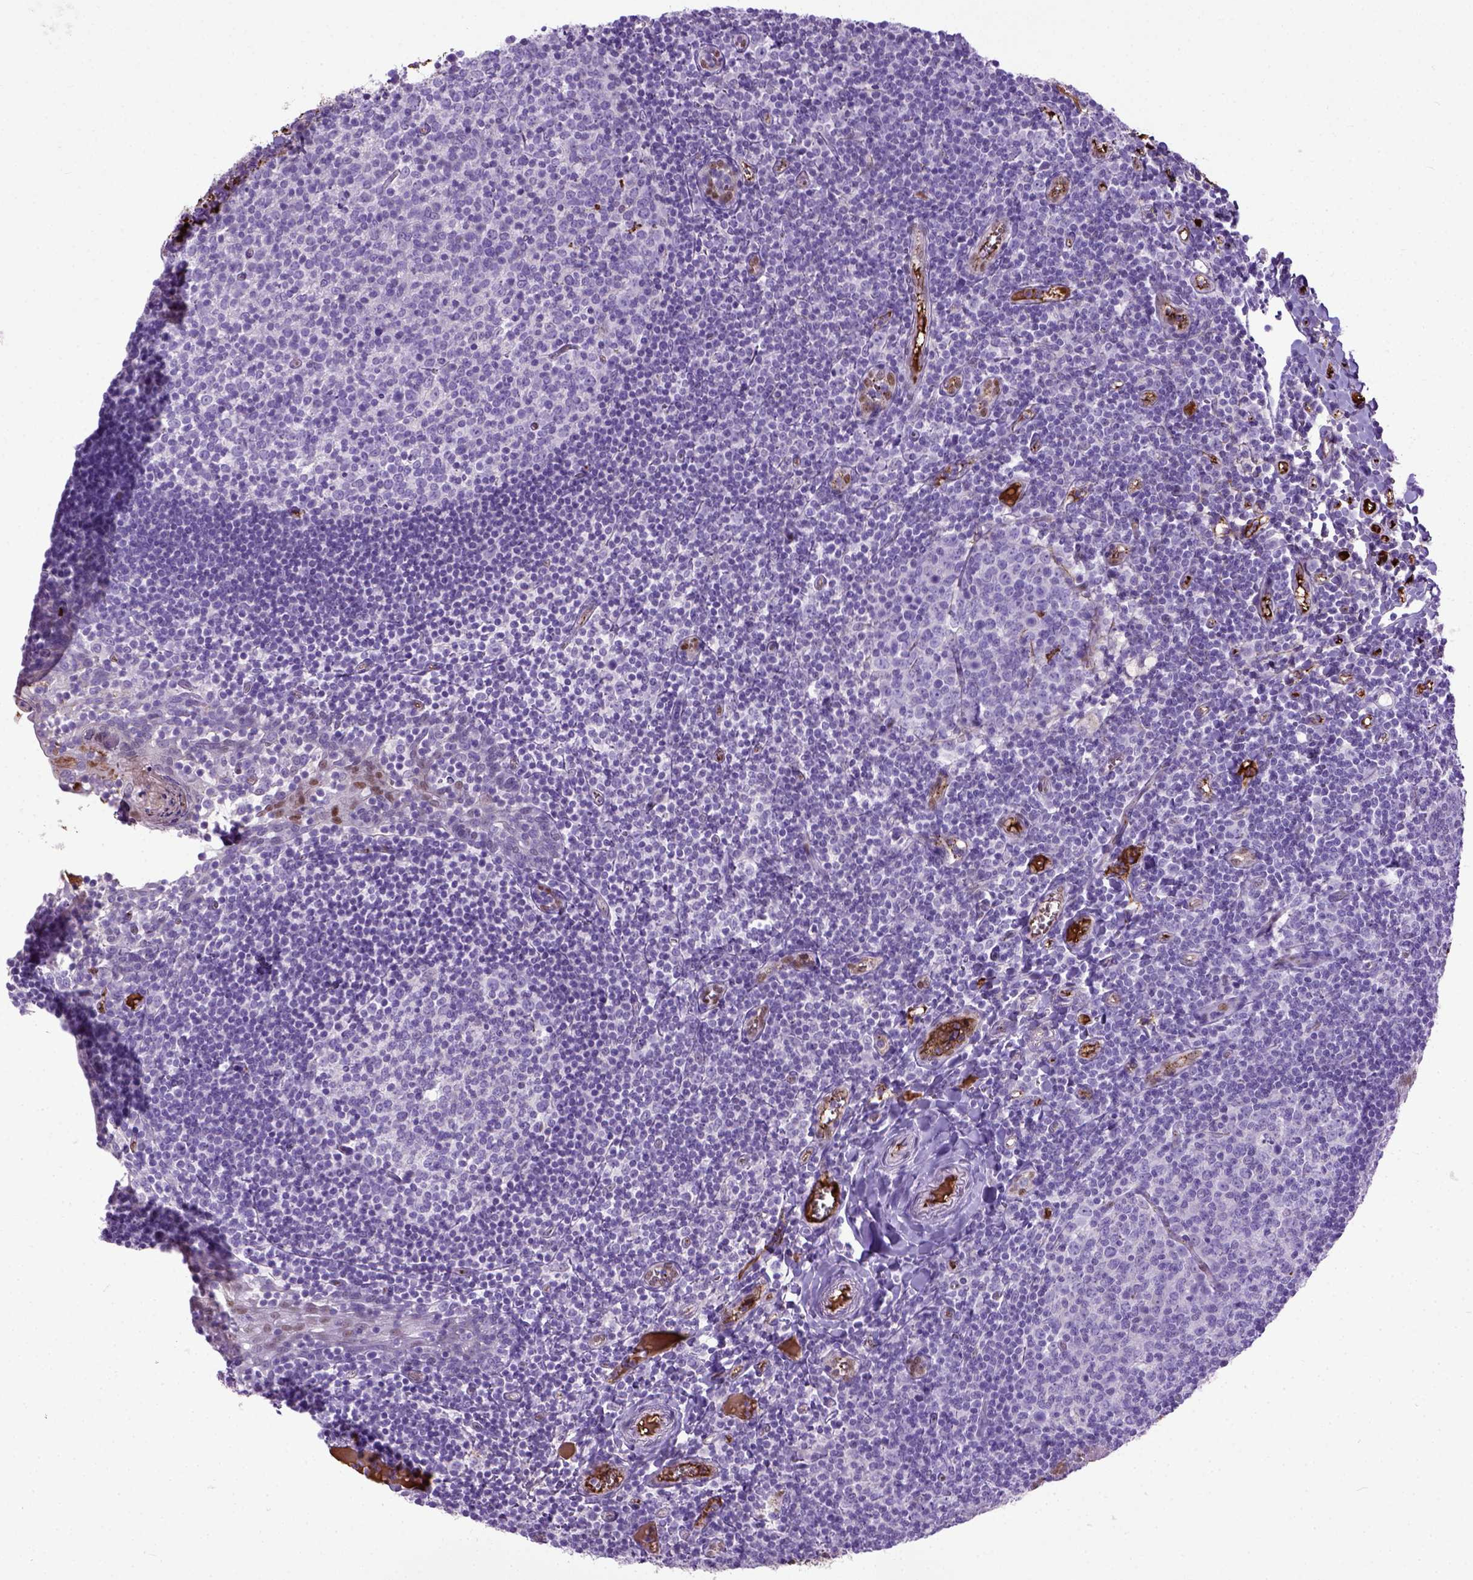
{"staining": {"intensity": "negative", "quantity": "none", "location": "none"}, "tissue": "lymph node", "cell_type": "Germinal center cells", "image_type": "normal", "snomed": [{"axis": "morphology", "description": "Normal tissue, NOS"}, {"axis": "topography", "description": "Lymph node"}], "caption": "Immunohistochemistry photomicrograph of benign human lymph node stained for a protein (brown), which reveals no expression in germinal center cells.", "gene": "ADAMTS8", "patient": {"sex": "female", "age": 21}}